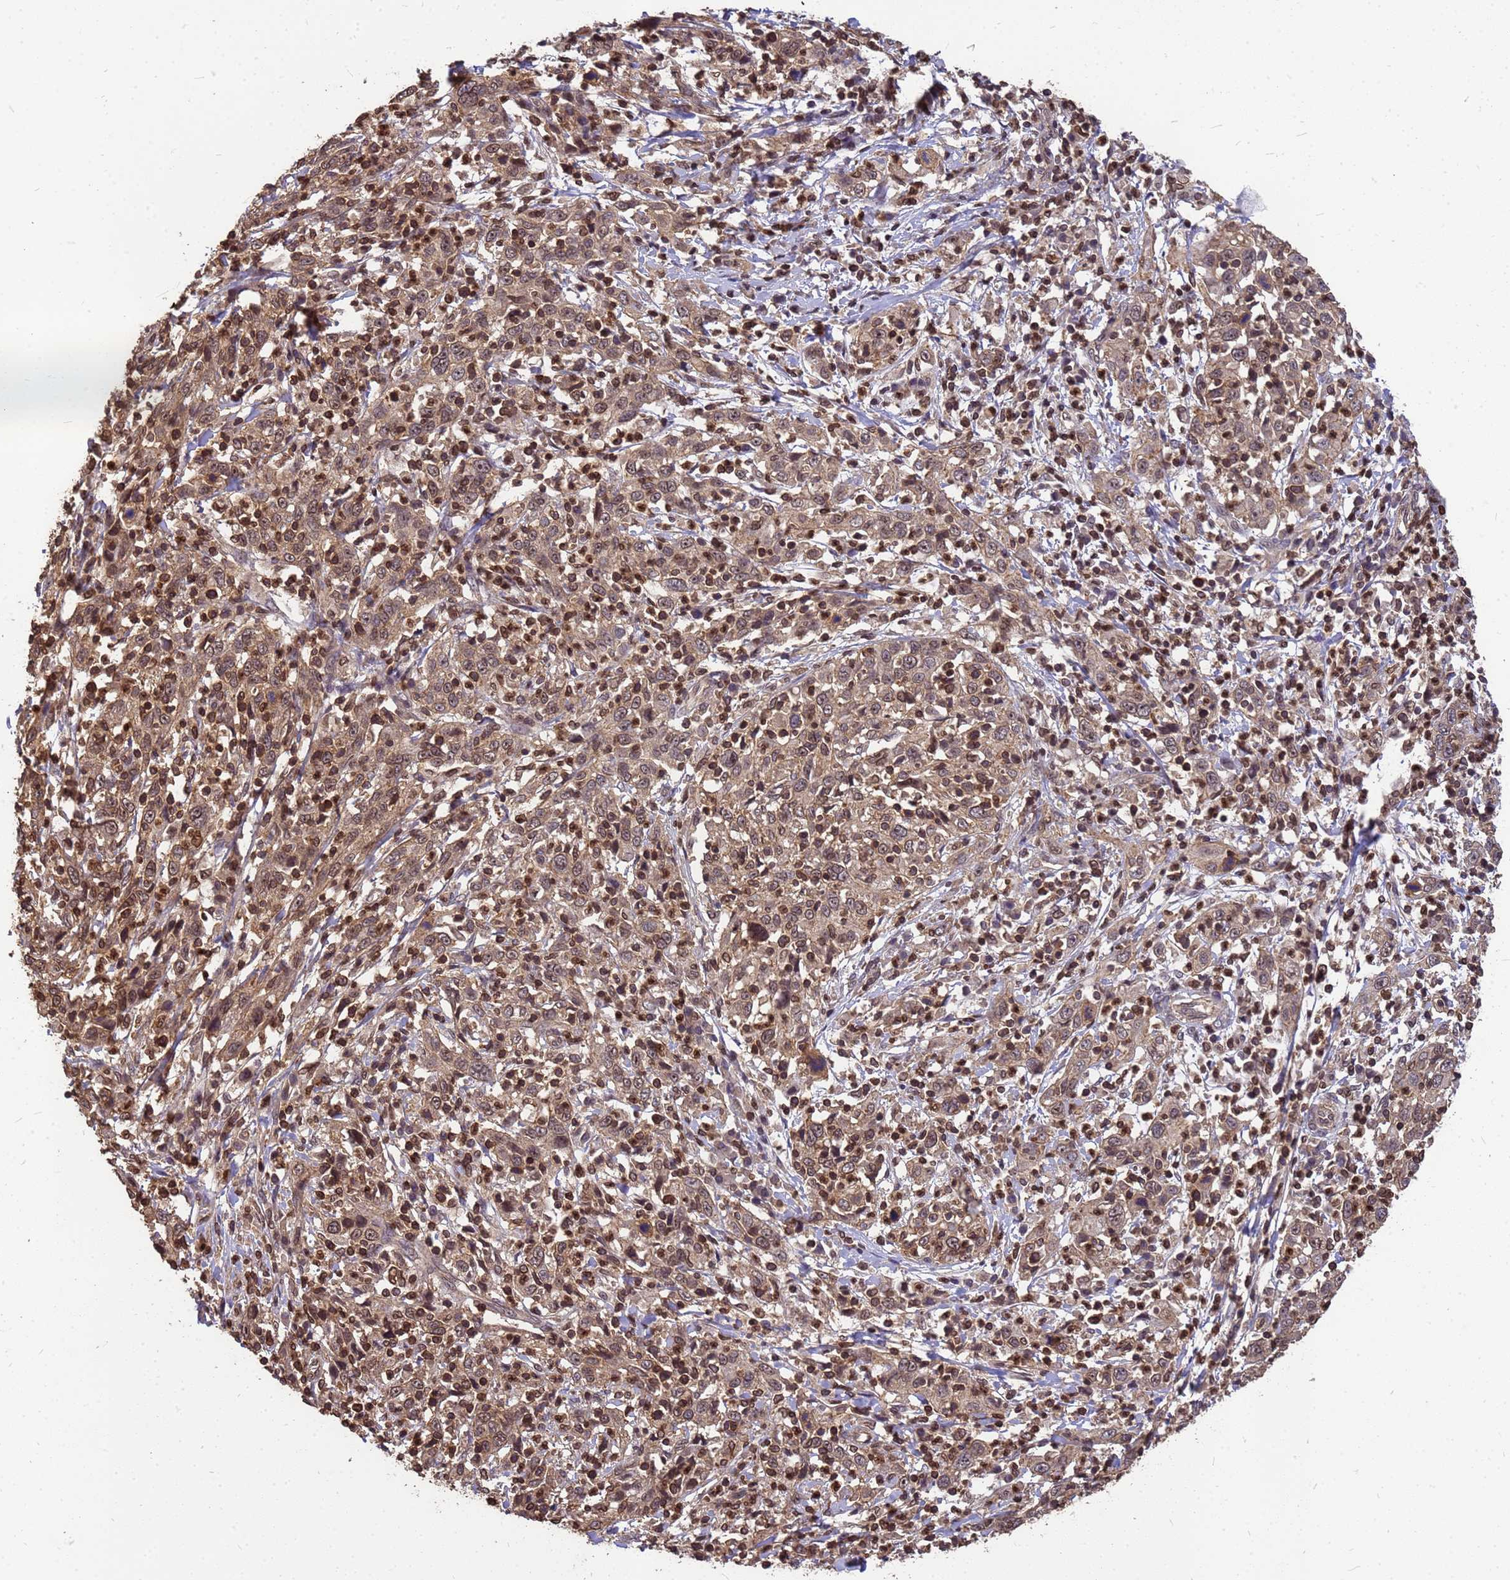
{"staining": {"intensity": "moderate", "quantity": ">75%", "location": "cytoplasmic/membranous,nuclear"}, "tissue": "cervical cancer", "cell_type": "Tumor cells", "image_type": "cancer", "snomed": [{"axis": "morphology", "description": "Squamous cell carcinoma, NOS"}, {"axis": "topography", "description": "Cervix"}], "caption": "Human cervical cancer stained with a brown dye reveals moderate cytoplasmic/membranous and nuclear positive expression in approximately >75% of tumor cells.", "gene": "C1orf35", "patient": {"sex": "female", "age": 46}}